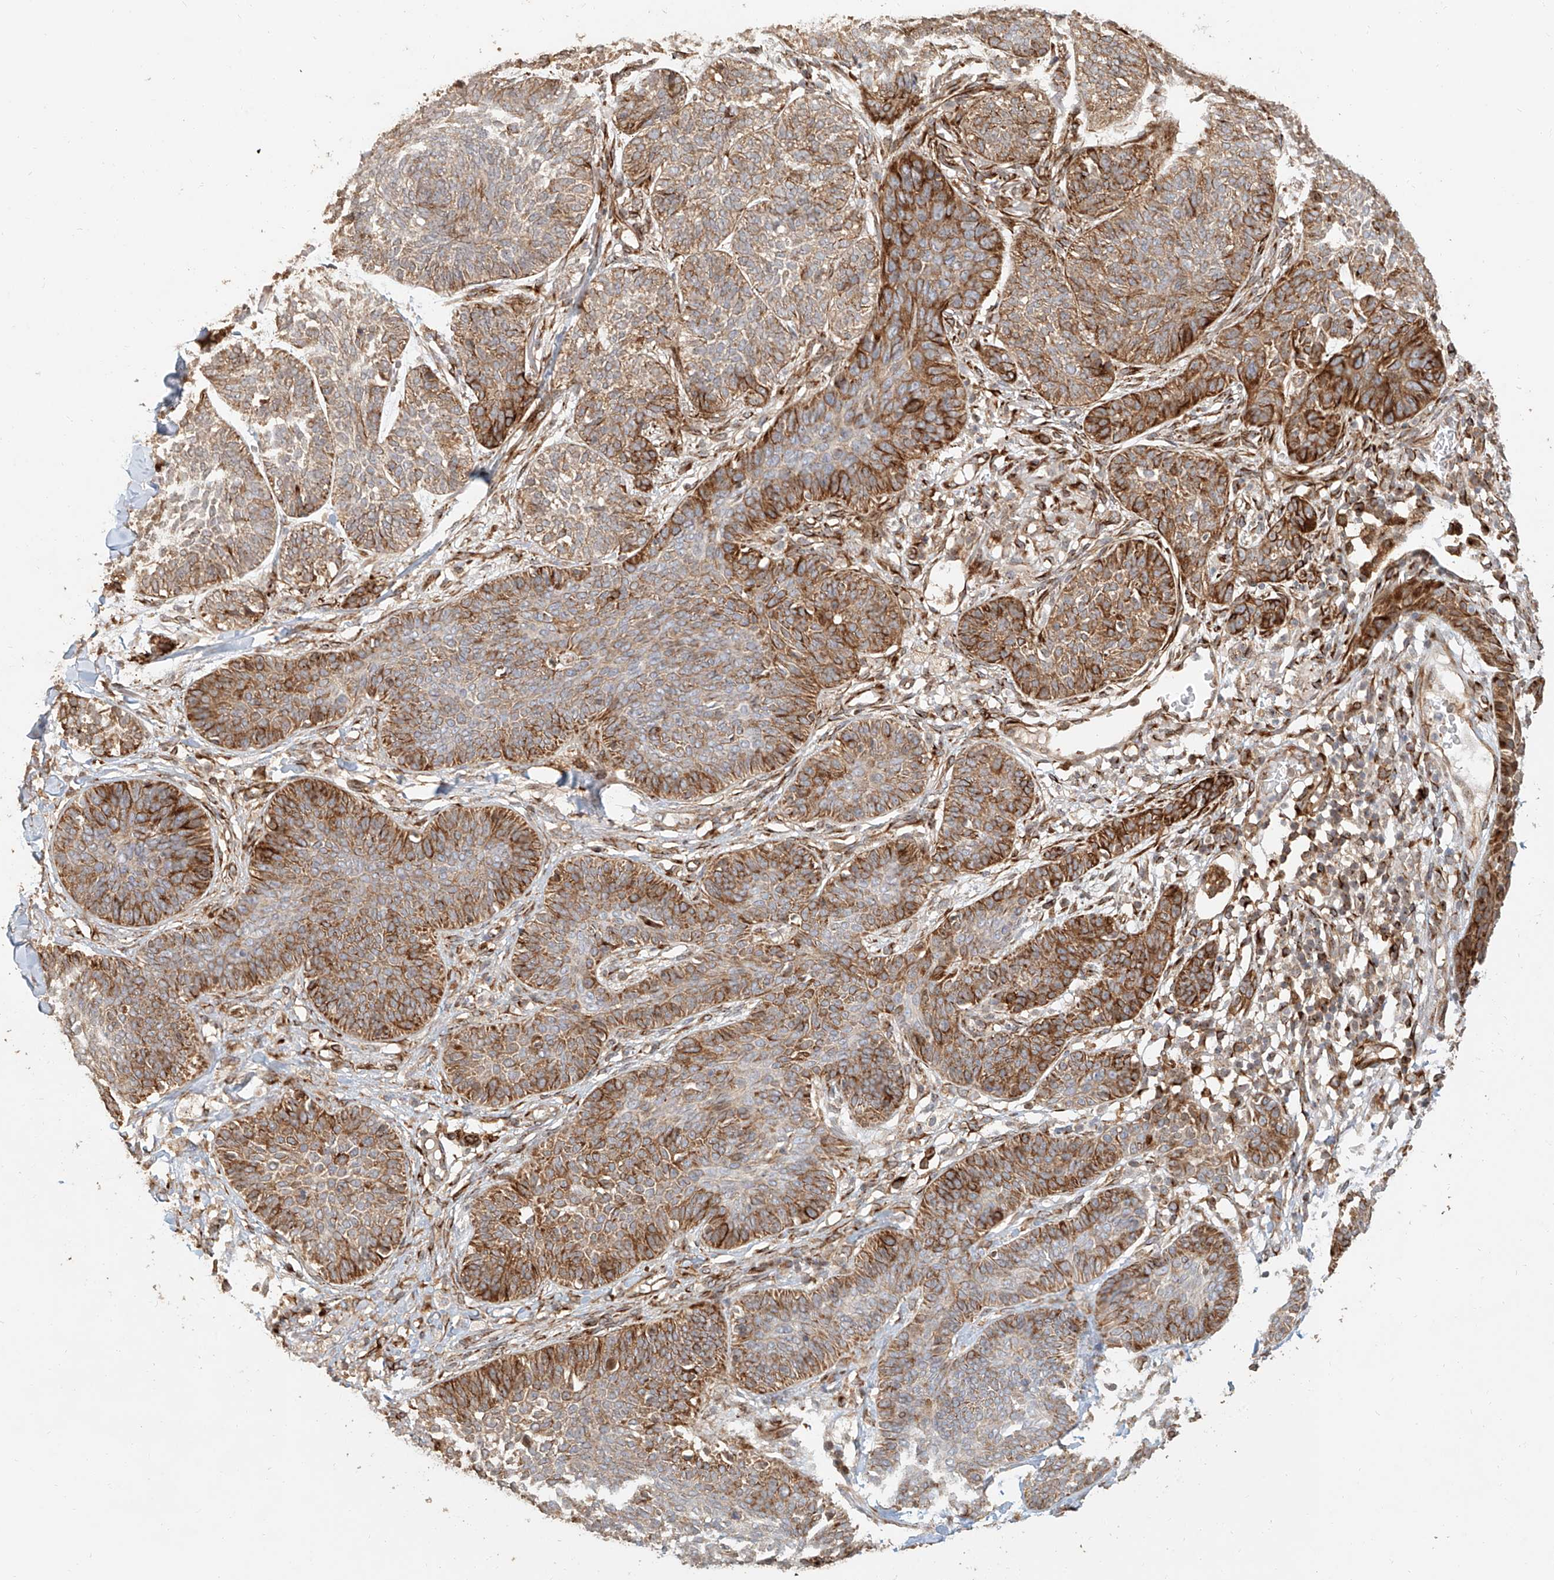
{"staining": {"intensity": "moderate", "quantity": ">75%", "location": "cytoplasmic/membranous"}, "tissue": "skin cancer", "cell_type": "Tumor cells", "image_type": "cancer", "snomed": [{"axis": "morphology", "description": "Basal cell carcinoma"}, {"axis": "topography", "description": "Skin"}], "caption": "About >75% of tumor cells in skin basal cell carcinoma show moderate cytoplasmic/membranous protein staining as visualized by brown immunohistochemical staining.", "gene": "NAP1L1", "patient": {"sex": "male", "age": 85}}